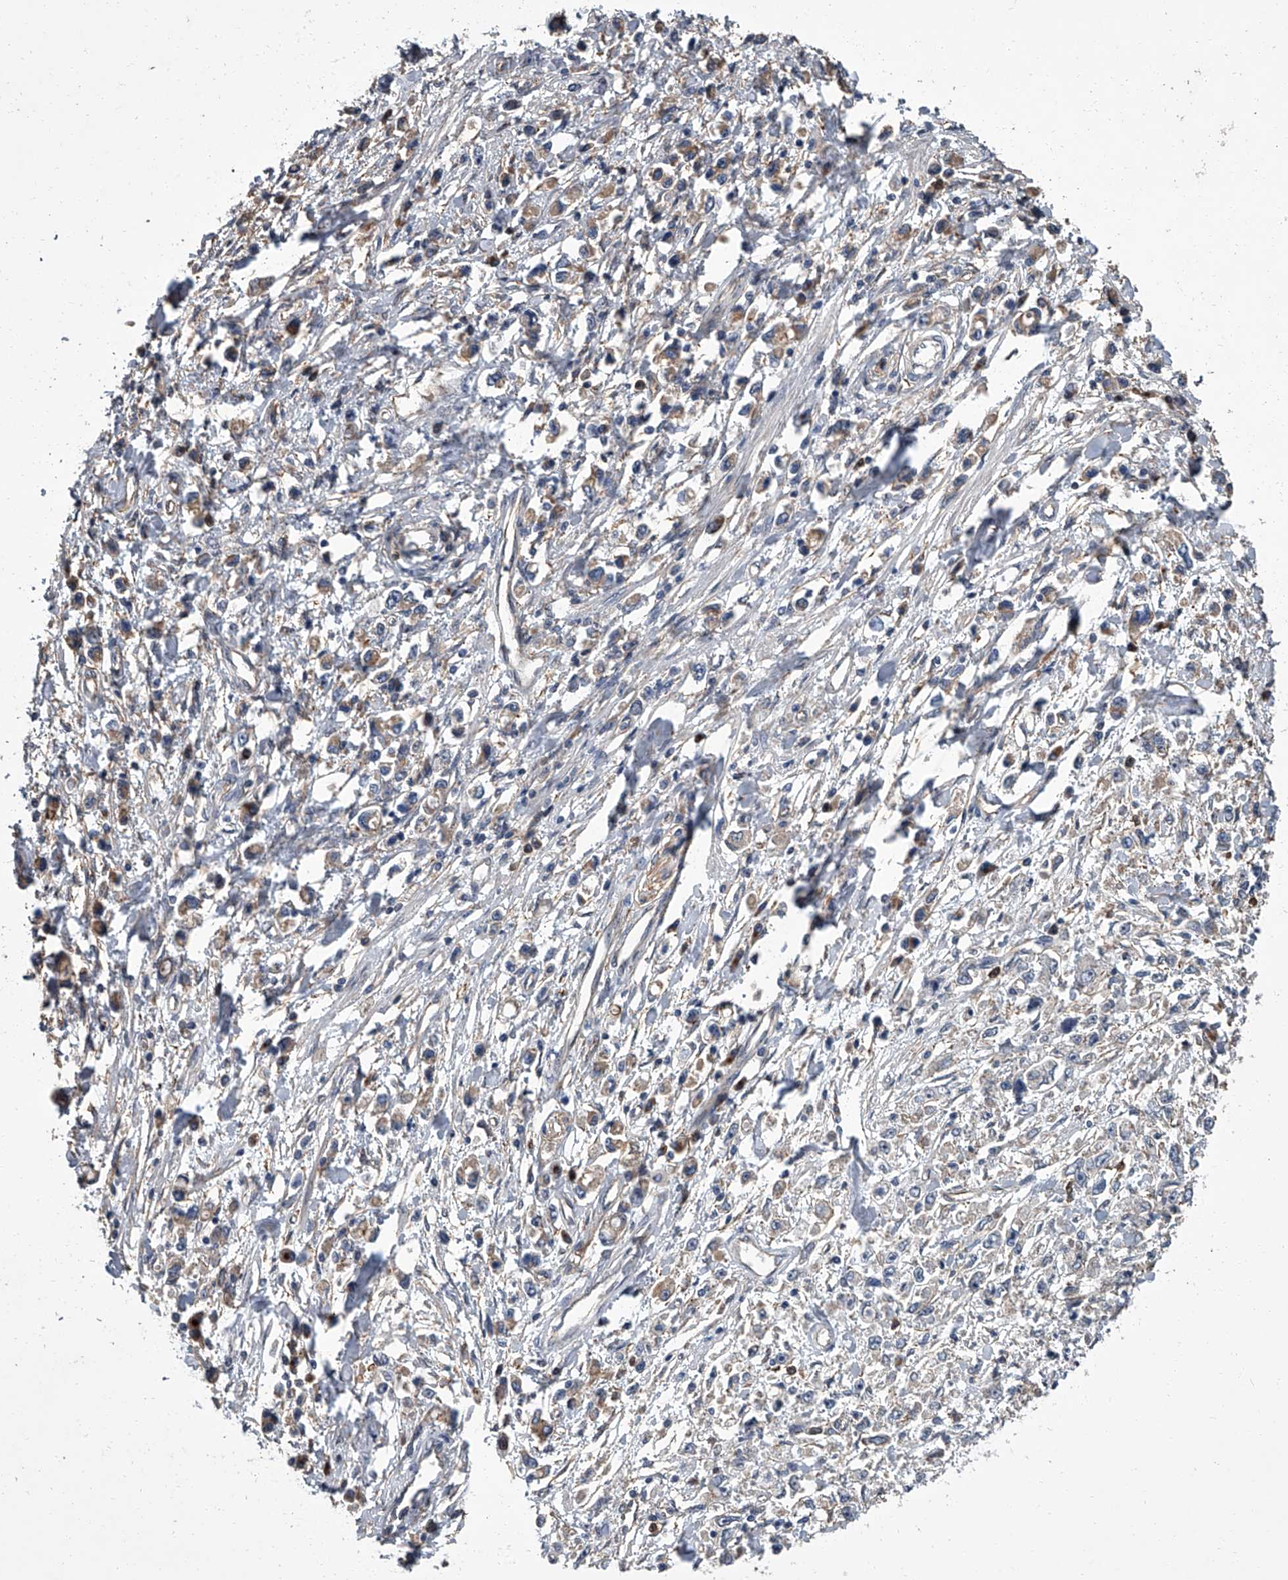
{"staining": {"intensity": "weak", "quantity": "25%-75%", "location": "cytoplasmic/membranous"}, "tissue": "stomach cancer", "cell_type": "Tumor cells", "image_type": "cancer", "snomed": [{"axis": "morphology", "description": "Adenocarcinoma, NOS"}, {"axis": "topography", "description": "Stomach"}], "caption": "Immunohistochemistry (IHC) (DAB (3,3'-diaminobenzidine)) staining of stomach cancer displays weak cytoplasmic/membranous protein positivity in about 25%-75% of tumor cells.", "gene": "SIRT4", "patient": {"sex": "female", "age": 59}}